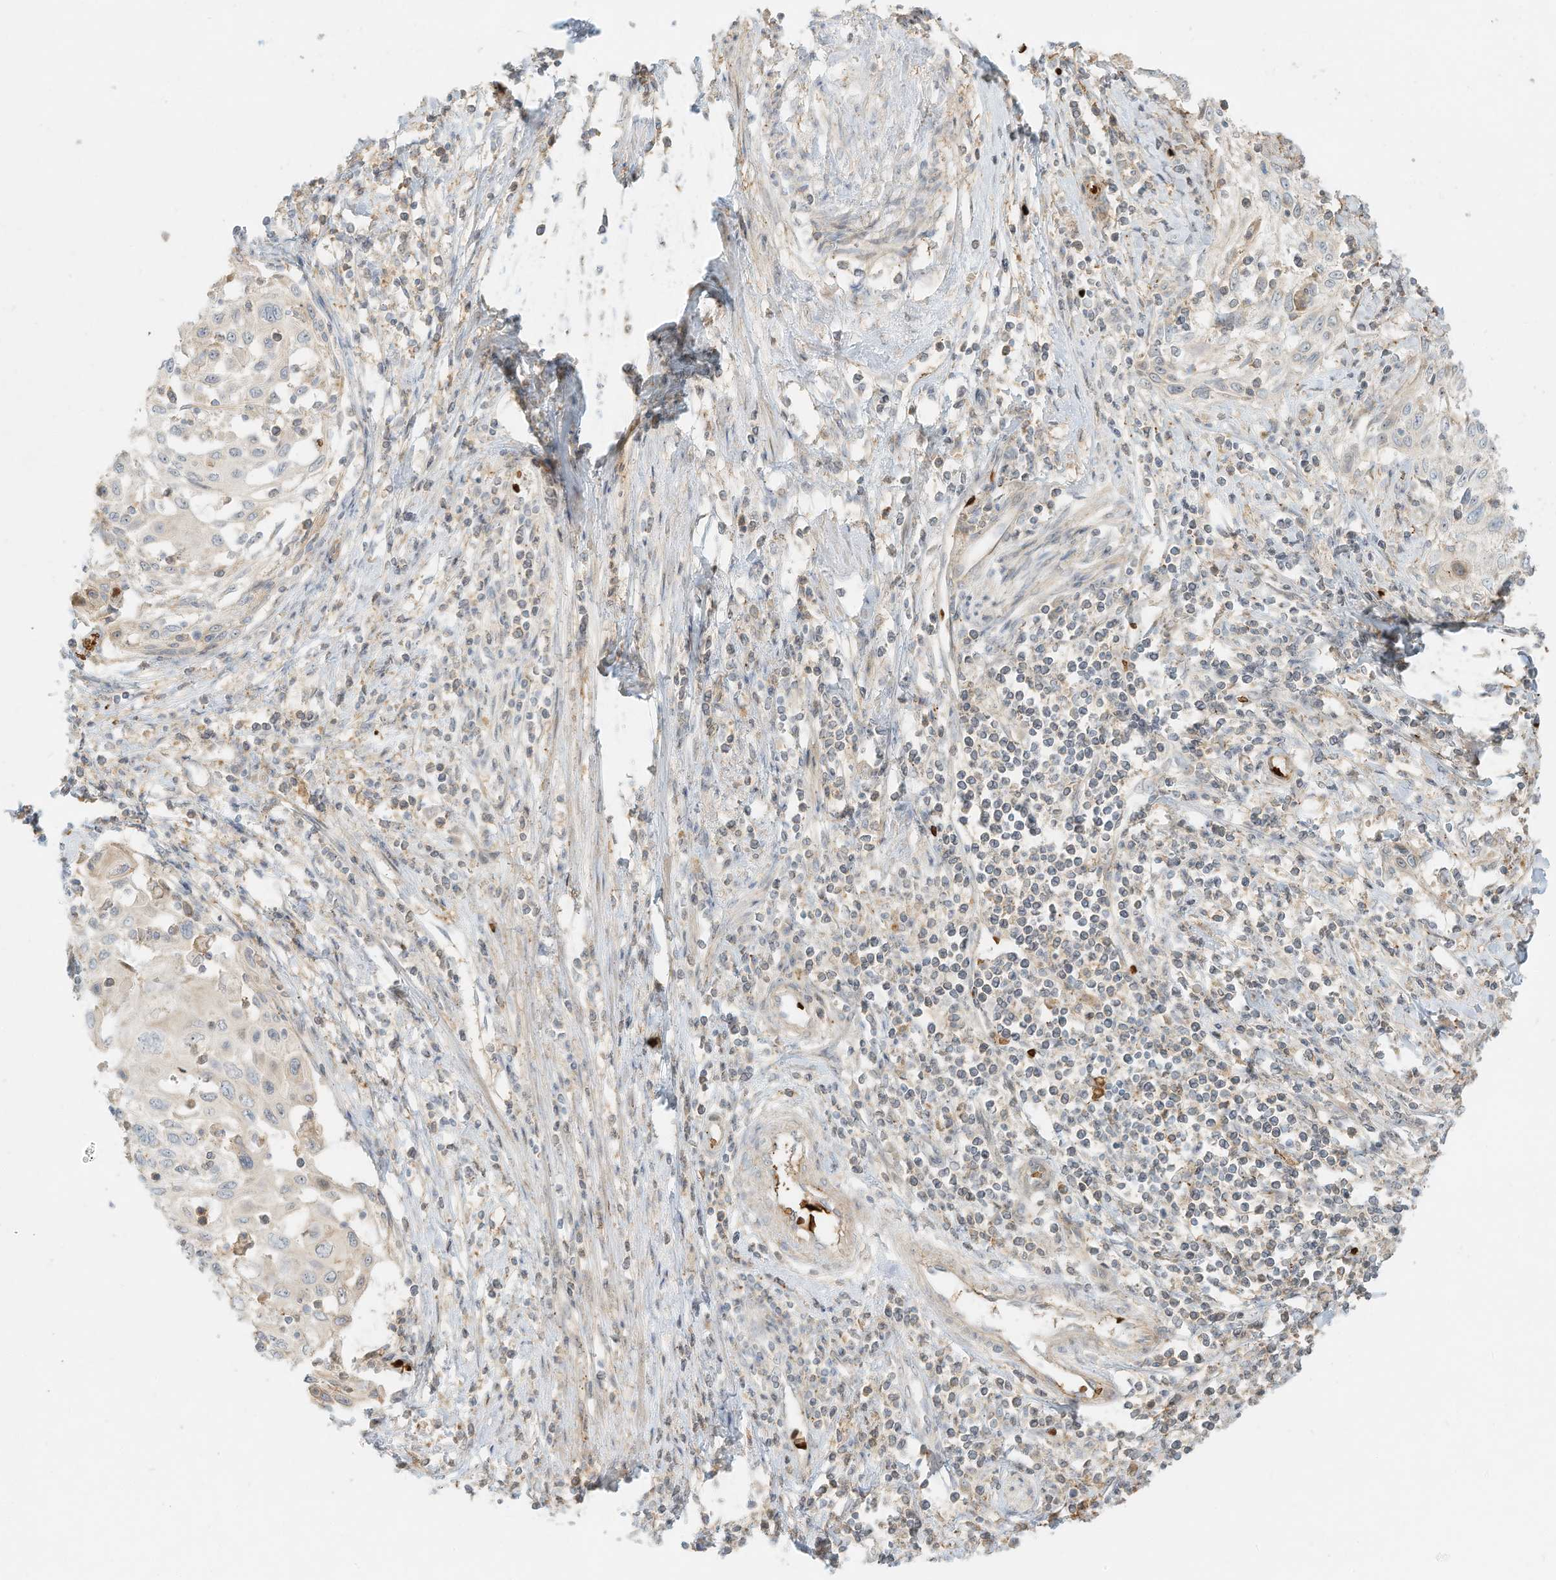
{"staining": {"intensity": "negative", "quantity": "none", "location": "none"}, "tissue": "cervical cancer", "cell_type": "Tumor cells", "image_type": "cancer", "snomed": [{"axis": "morphology", "description": "Squamous cell carcinoma, NOS"}, {"axis": "topography", "description": "Cervix"}], "caption": "The immunohistochemistry (IHC) histopathology image has no significant expression in tumor cells of cervical cancer tissue.", "gene": "OFD1", "patient": {"sex": "female", "age": 70}}